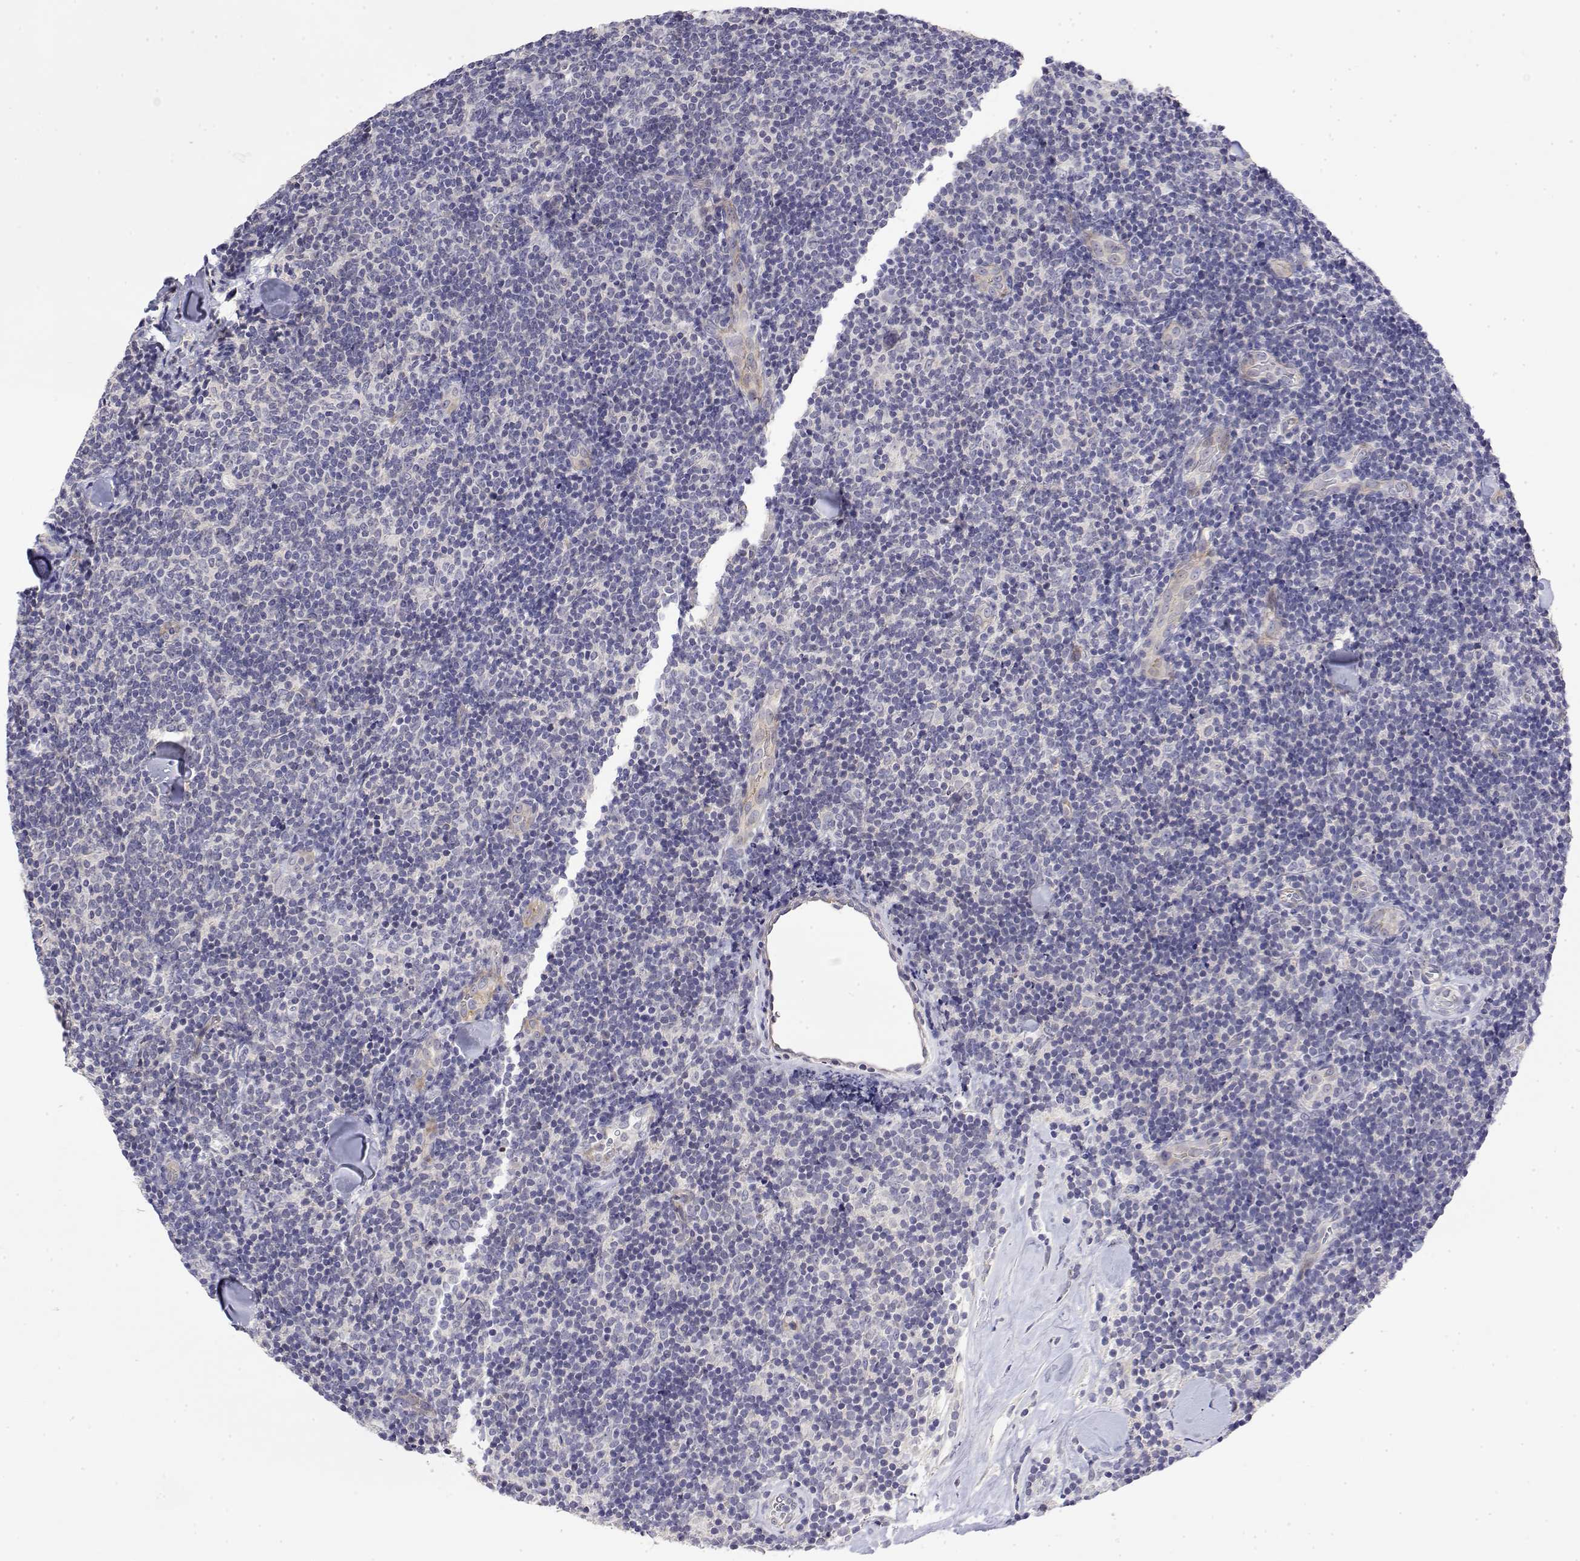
{"staining": {"intensity": "negative", "quantity": "none", "location": "none"}, "tissue": "lymphoma", "cell_type": "Tumor cells", "image_type": "cancer", "snomed": [{"axis": "morphology", "description": "Malignant lymphoma, non-Hodgkin's type, Low grade"}, {"axis": "topography", "description": "Lymph node"}], "caption": "This is an immunohistochemistry image of human lymphoma. There is no expression in tumor cells.", "gene": "GGACT", "patient": {"sex": "female", "age": 56}}